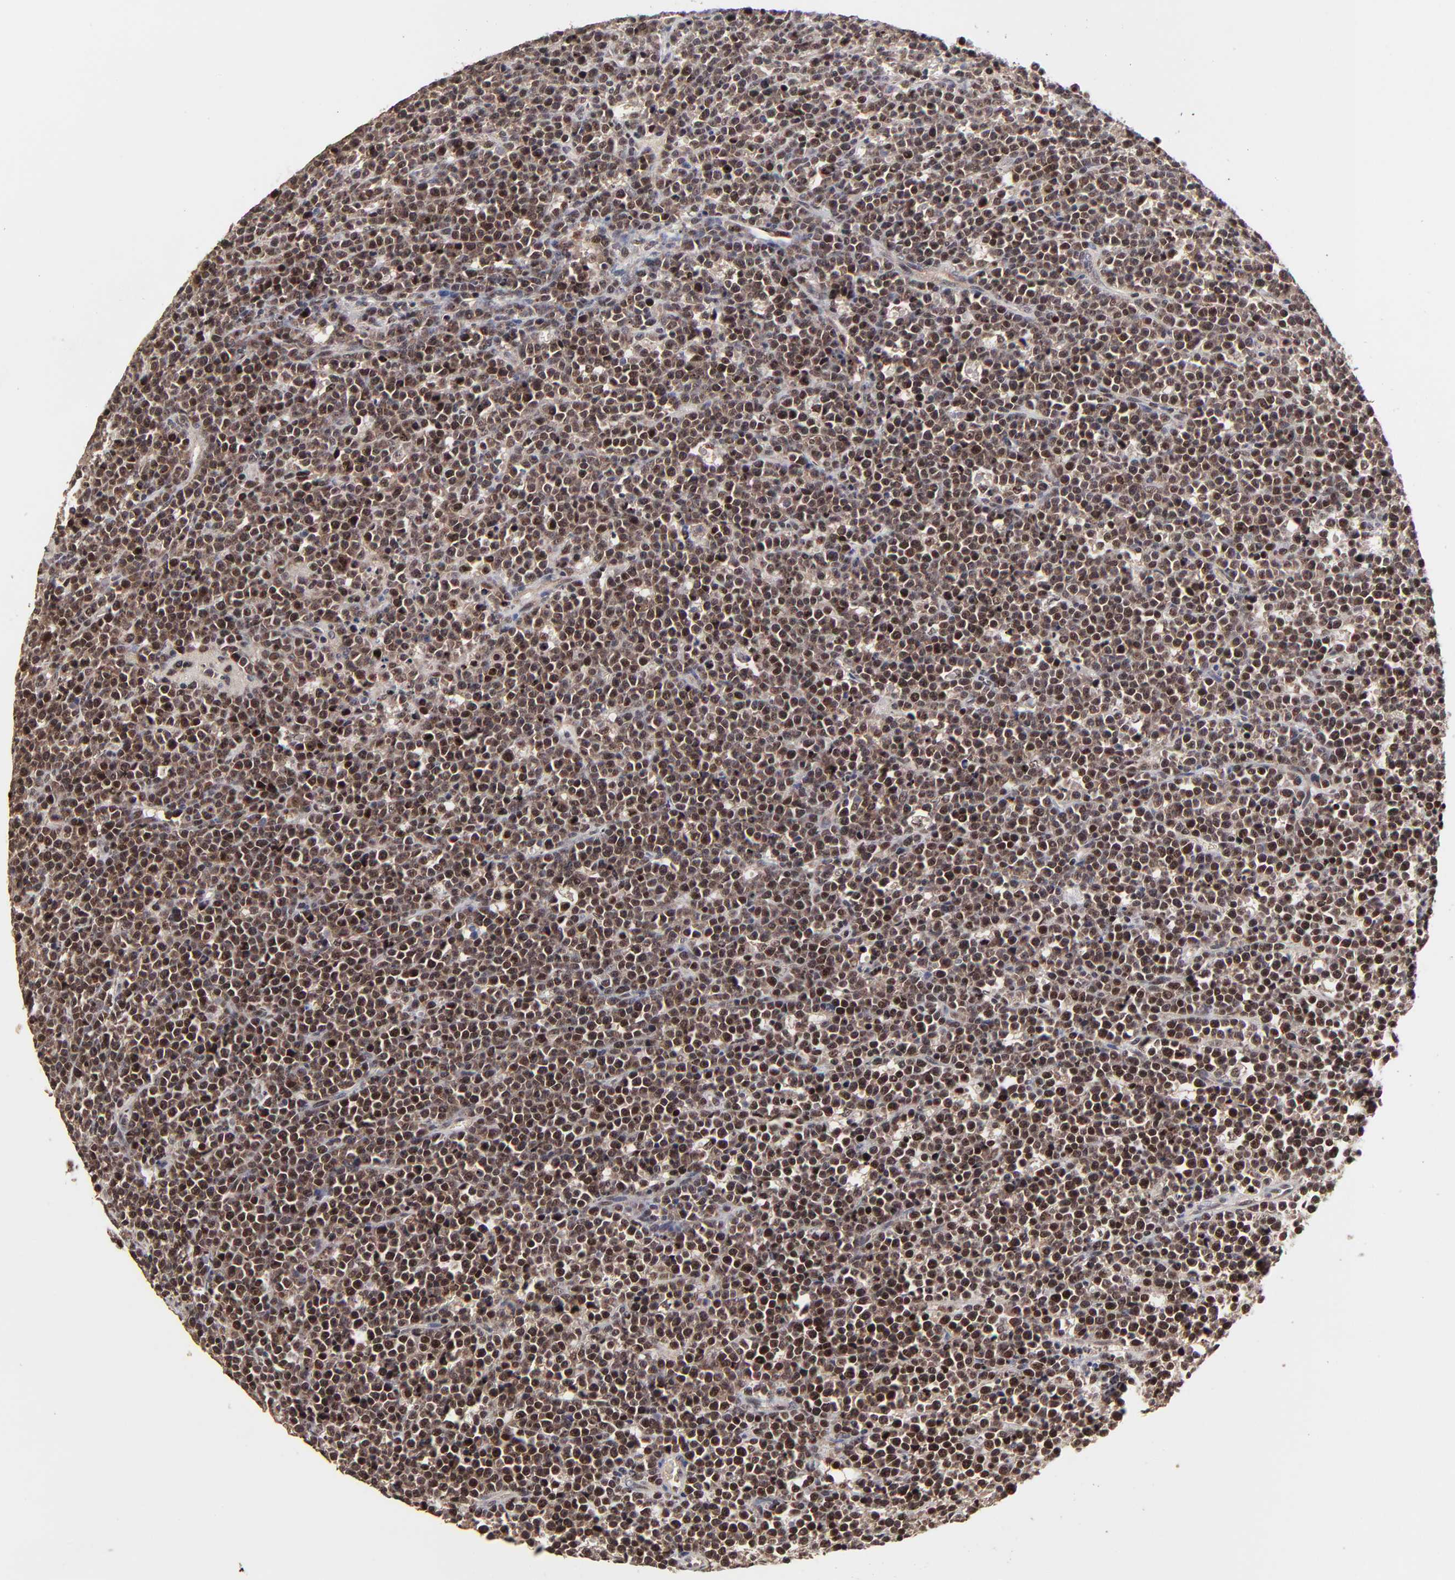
{"staining": {"intensity": "negative", "quantity": "none", "location": "none"}, "tissue": "lymphoma", "cell_type": "Tumor cells", "image_type": "cancer", "snomed": [{"axis": "morphology", "description": "Malignant lymphoma, non-Hodgkin's type, High grade"}, {"axis": "topography", "description": "Ovary"}], "caption": "A histopathology image of malignant lymphoma, non-Hodgkin's type (high-grade) stained for a protein demonstrates no brown staining in tumor cells. The staining was performed using DAB (3,3'-diaminobenzidine) to visualize the protein expression in brown, while the nuclei were stained in blue with hematoxylin (Magnification: 20x).", "gene": "FRMD8", "patient": {"sex": "female", "age": 56}}